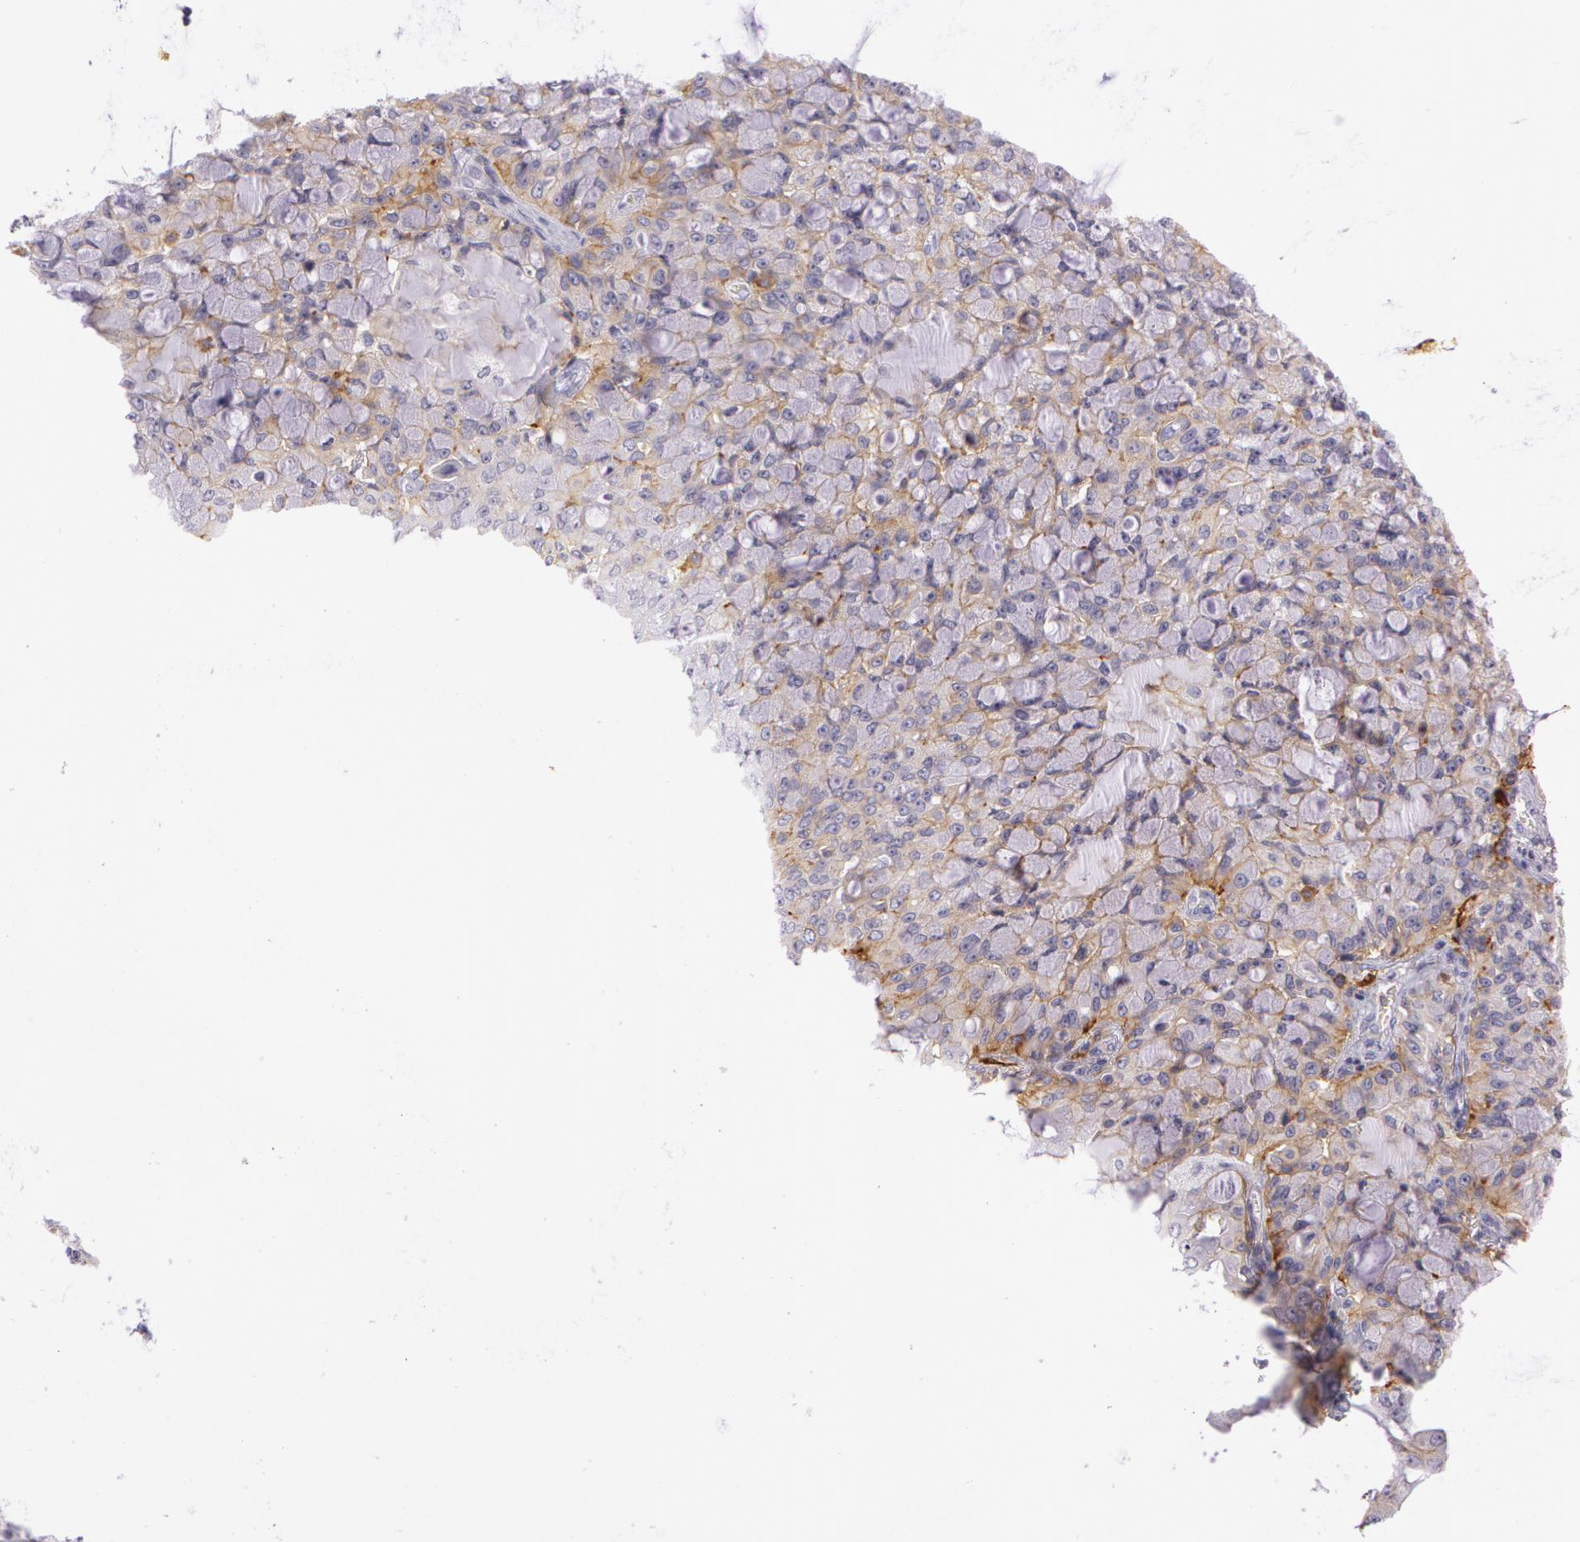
{"staining": {"intensity": "weak", "quantity": "<25%", "location": "cytoplasmic/membranous"}, "tissue": "lung cancer", "cell_type": "Tumor cells", "image_type": "cancer", "snomed": [{"axis": "morphology", "description": "Adenocarcinoma, NOS"}, {"axis": "topography", "description": "Lung"}], "caption": "IHC photomicrograph of lung cancer (adenocarcinoma) stained for a protein (brown), which exhibits no expression in tumor cells.", "gene": "LY75", "patient": {"sex": "female", "age": 44}}